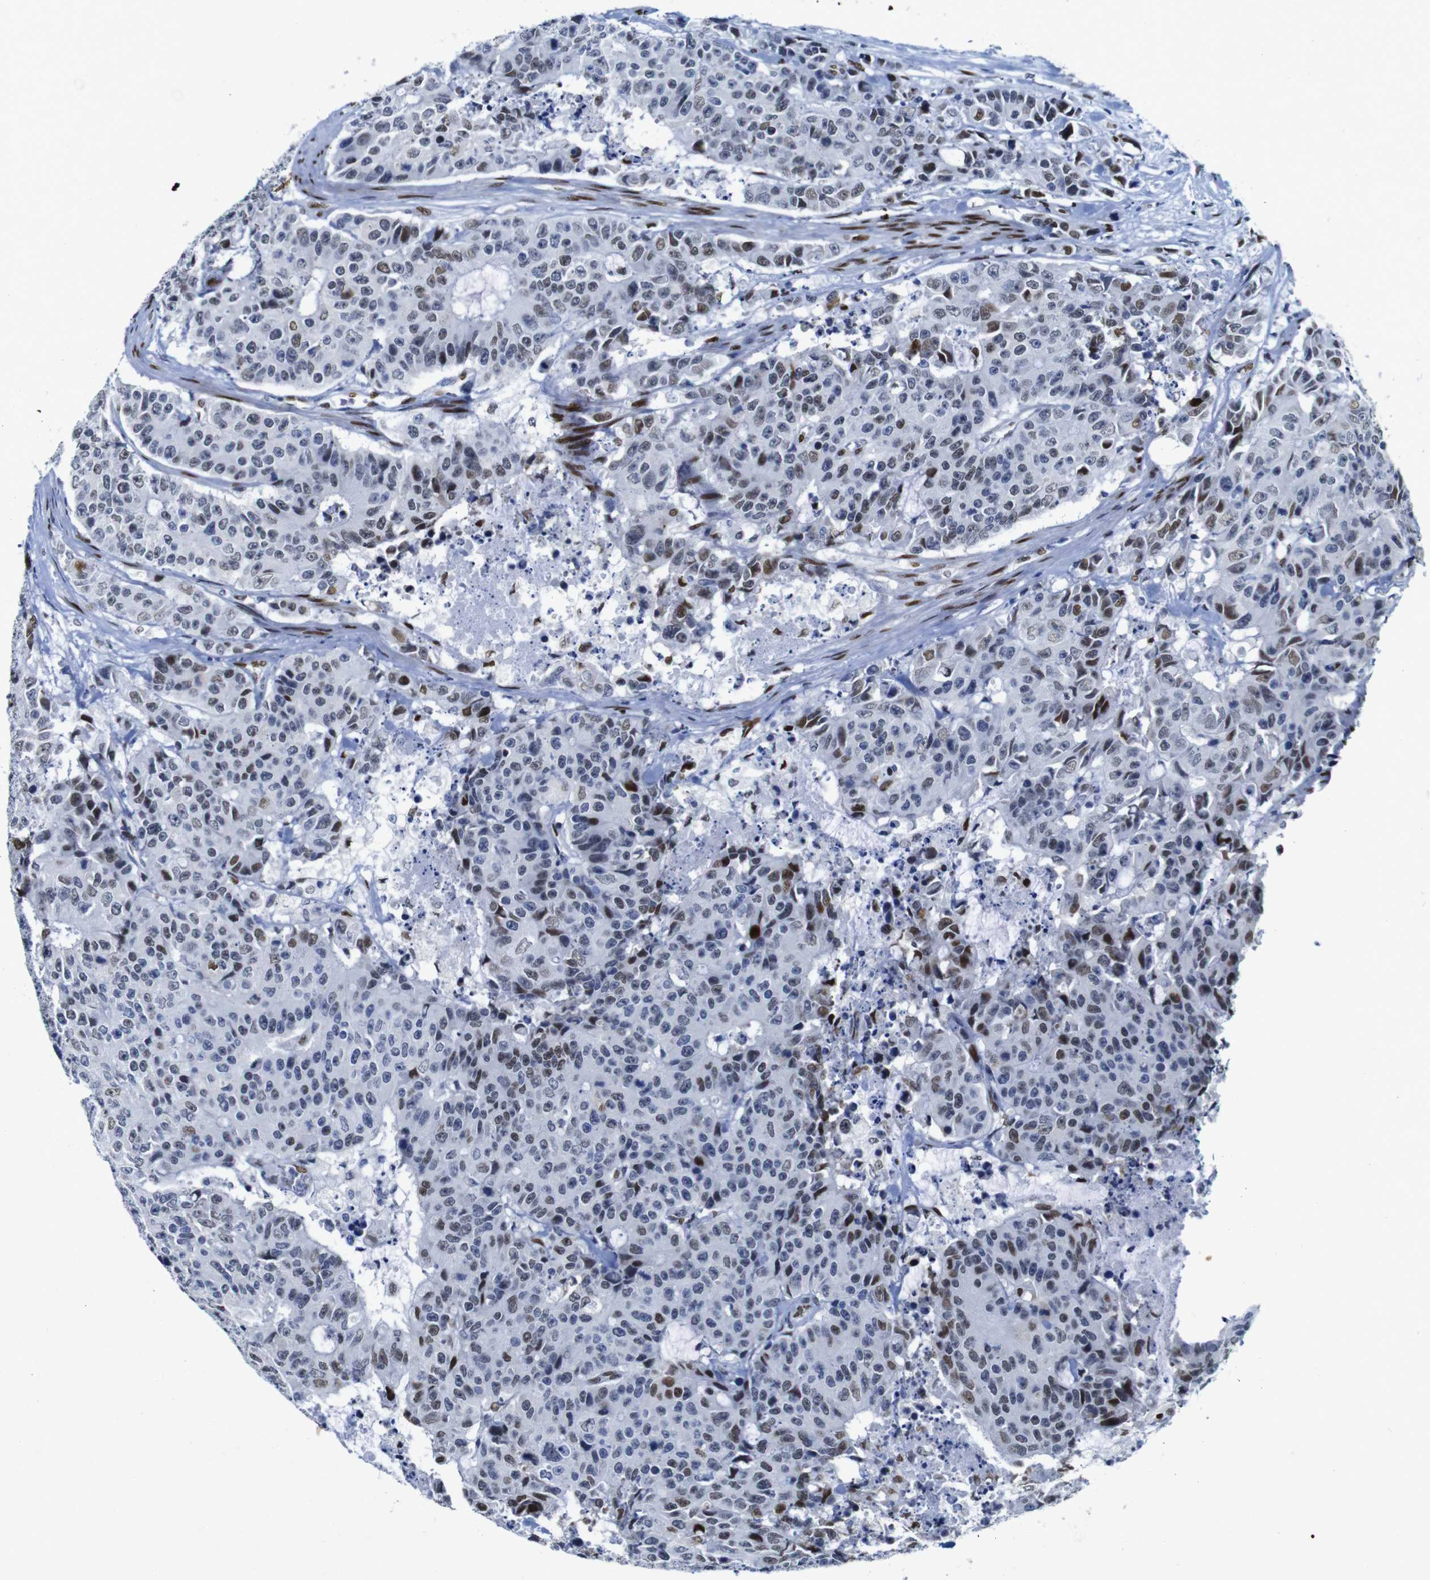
{"staining": {"intensity": "moderate", "quantity": "25%-75%", "location": "nuclear"}, "tissue": "colorectal cancer", "cell_type": "Tumor cells", "image_type": "cancer", "snomed": [{"axis": "morphology", "description": "Adenocarcinoma, NOS"}, {"axis": "topography", "description": "Colon"}], "caption": "High-magnification brightfield microscopy of colorectal cancer (adenocarcinoma) stained with DAB (brown) and counterstained with hematoxylin (blue). tumor cells exhibit moderate nuclear expression is appreciated in about25%-75% of cells.", "gene": "FOSL2", "patient": {"sex": "female", "age": 86}}